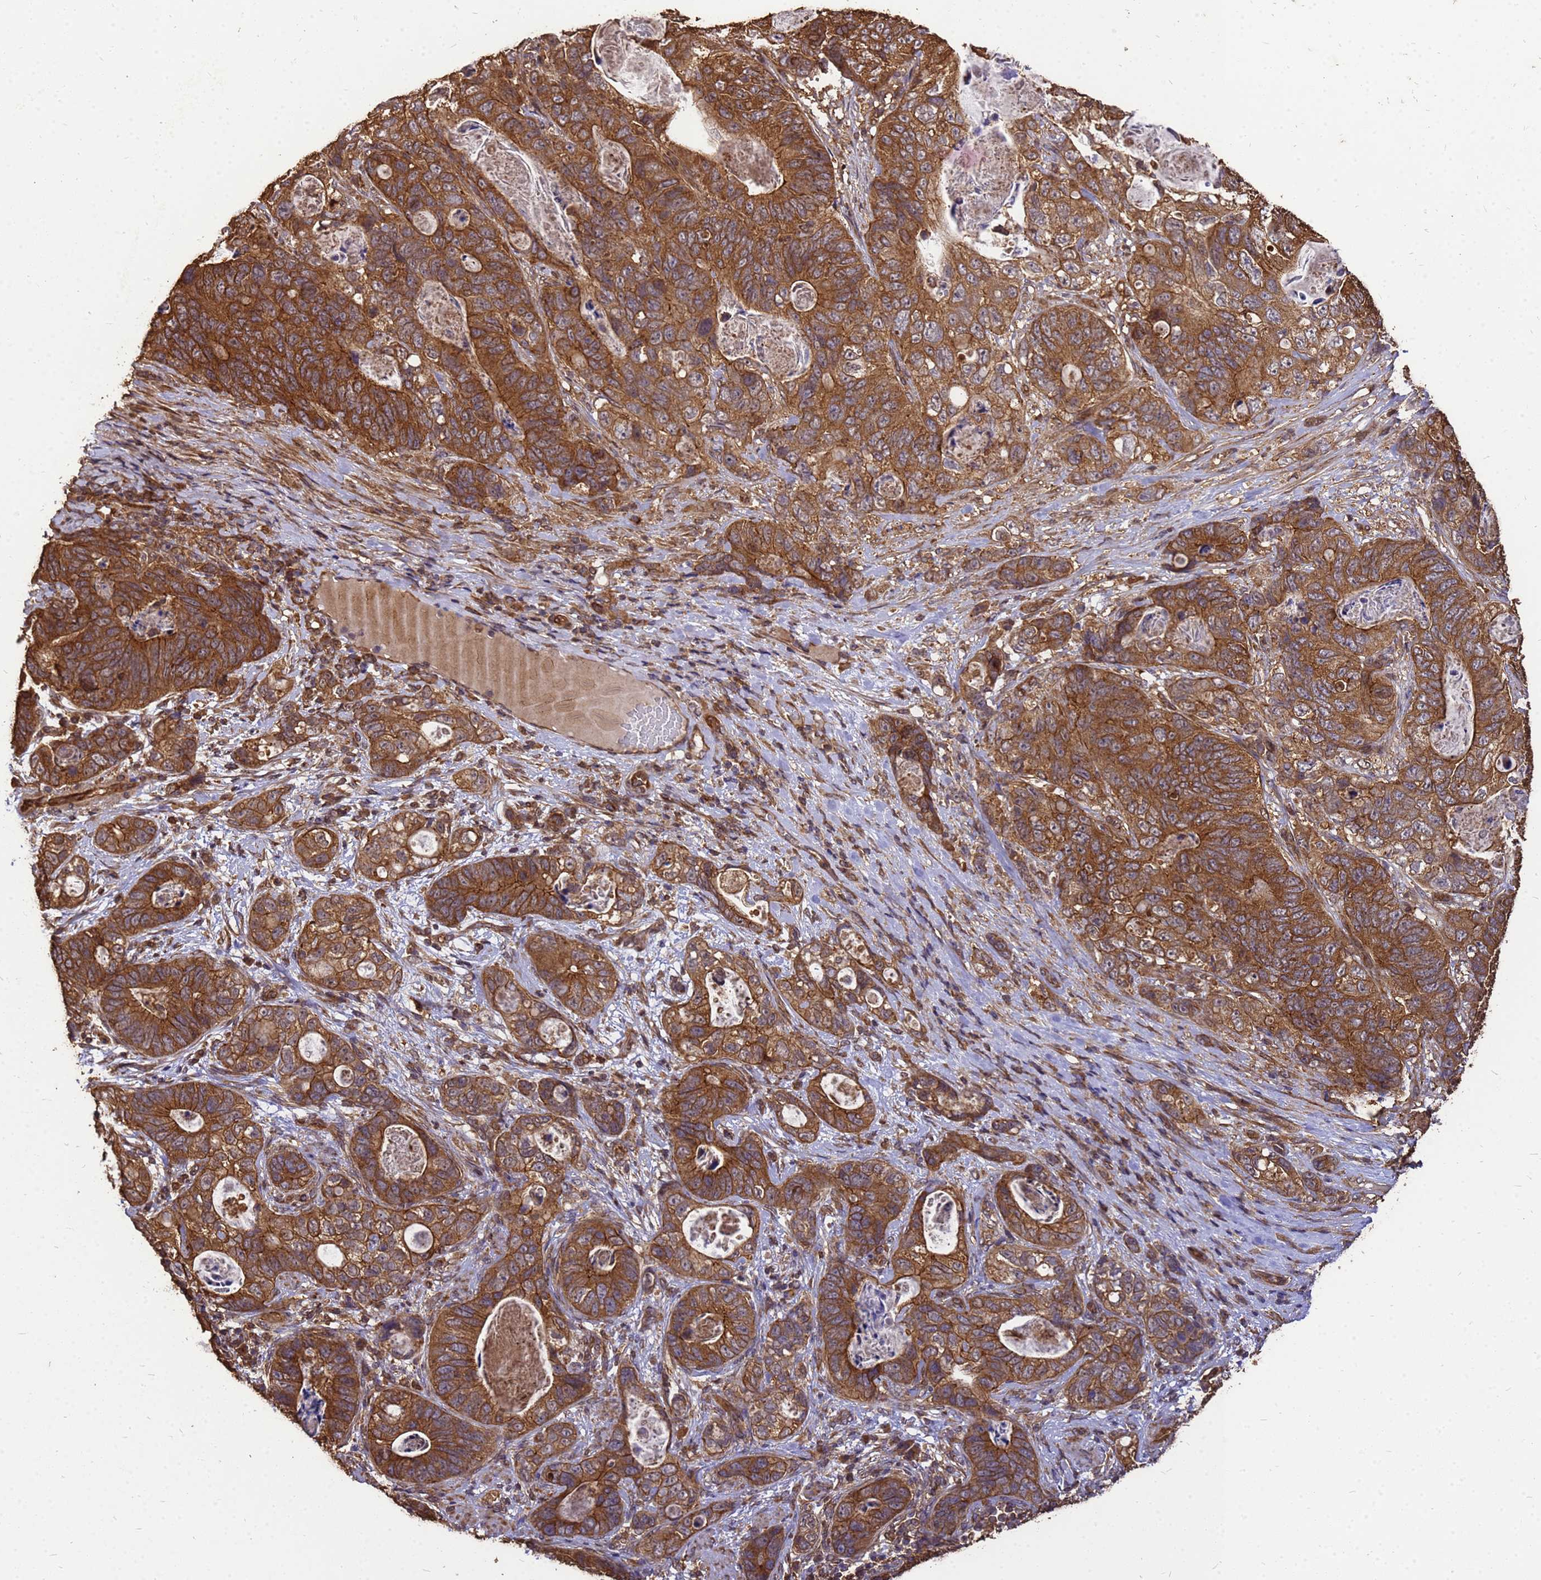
{"staining": {"intensity": "moderate", "quantity": ">75%", "location": "cytoplasmic/membranous"}, "tissue": "stomach cancer", "cell_type": "Tumor cells", "image_type": "cancer", "snomed": [{"axis": "morphology", "description": "Normal tissue, NOS"}, {"axis": "morphology", "description": "Adenocarcinoma, NOS"}, {"axis": "topography", "description": "Stomach"}], "caption": "Immunohistochemistry (DAB (3,3'-diaminobenzidine)) staining of human adenocarcinoma (stomach) displays moderate cytoplasmic/membranous protein staining in about >75% of tumor cells.", "gene": "ZNF618", "patient": {"sex": "female", "age": 89}}